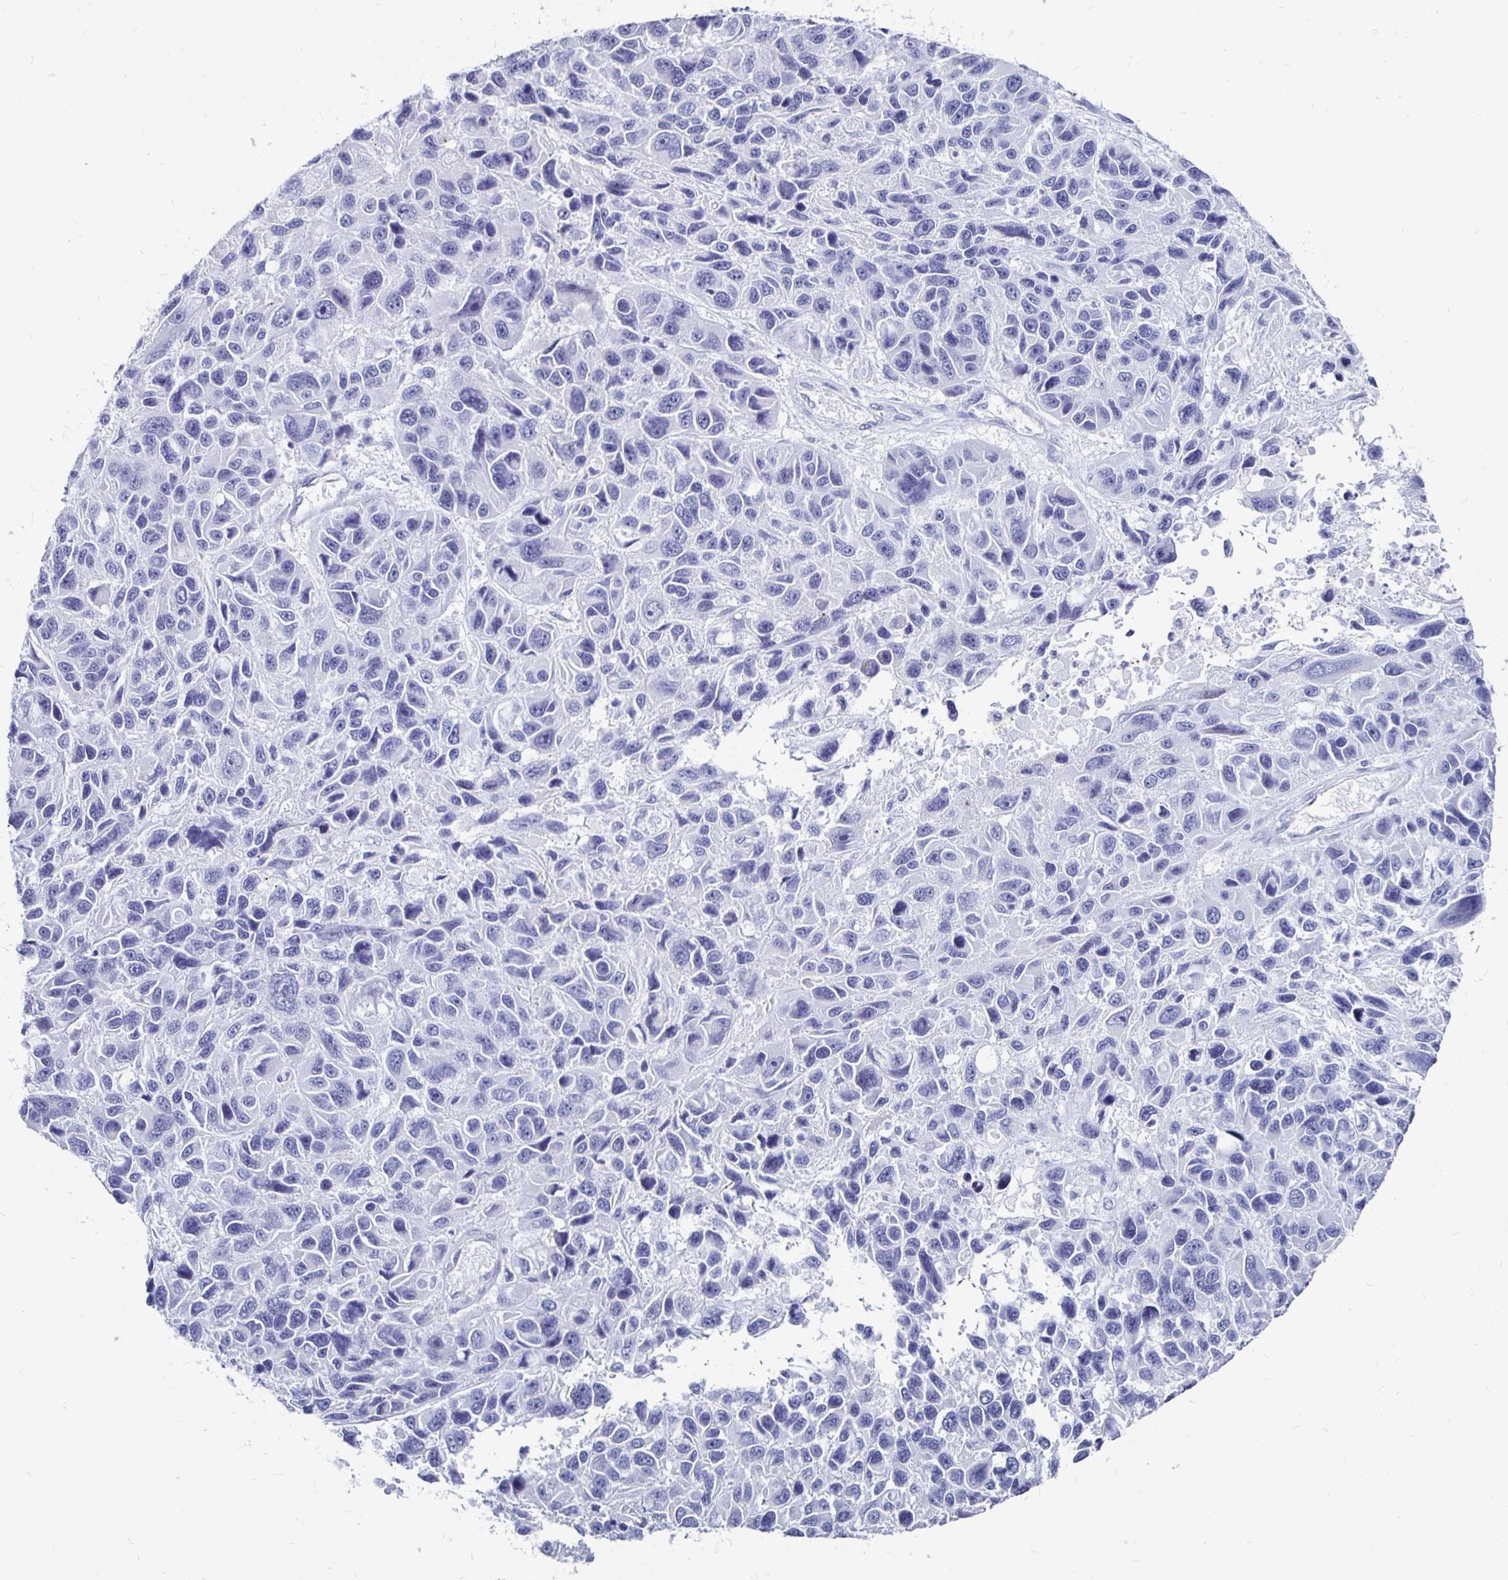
{"staining": {"intensity": "negative", "quantity": "none", "location": "none"}, "tissue": "melanoma", "cell_type": "Tumor cells", "image_type": "cancer", "snomed": [{"axis": "morphology", "description": "Malignant melanoma, NOS"}, {"axis": "topography", "description": "Skin"}], "caption": "Human malignant melanoma stained for a protein using immunohistochemistry shows no expression in tumor cells.", "gene": "LUZP4", "patient": {"sex": "male", "age": 53}}